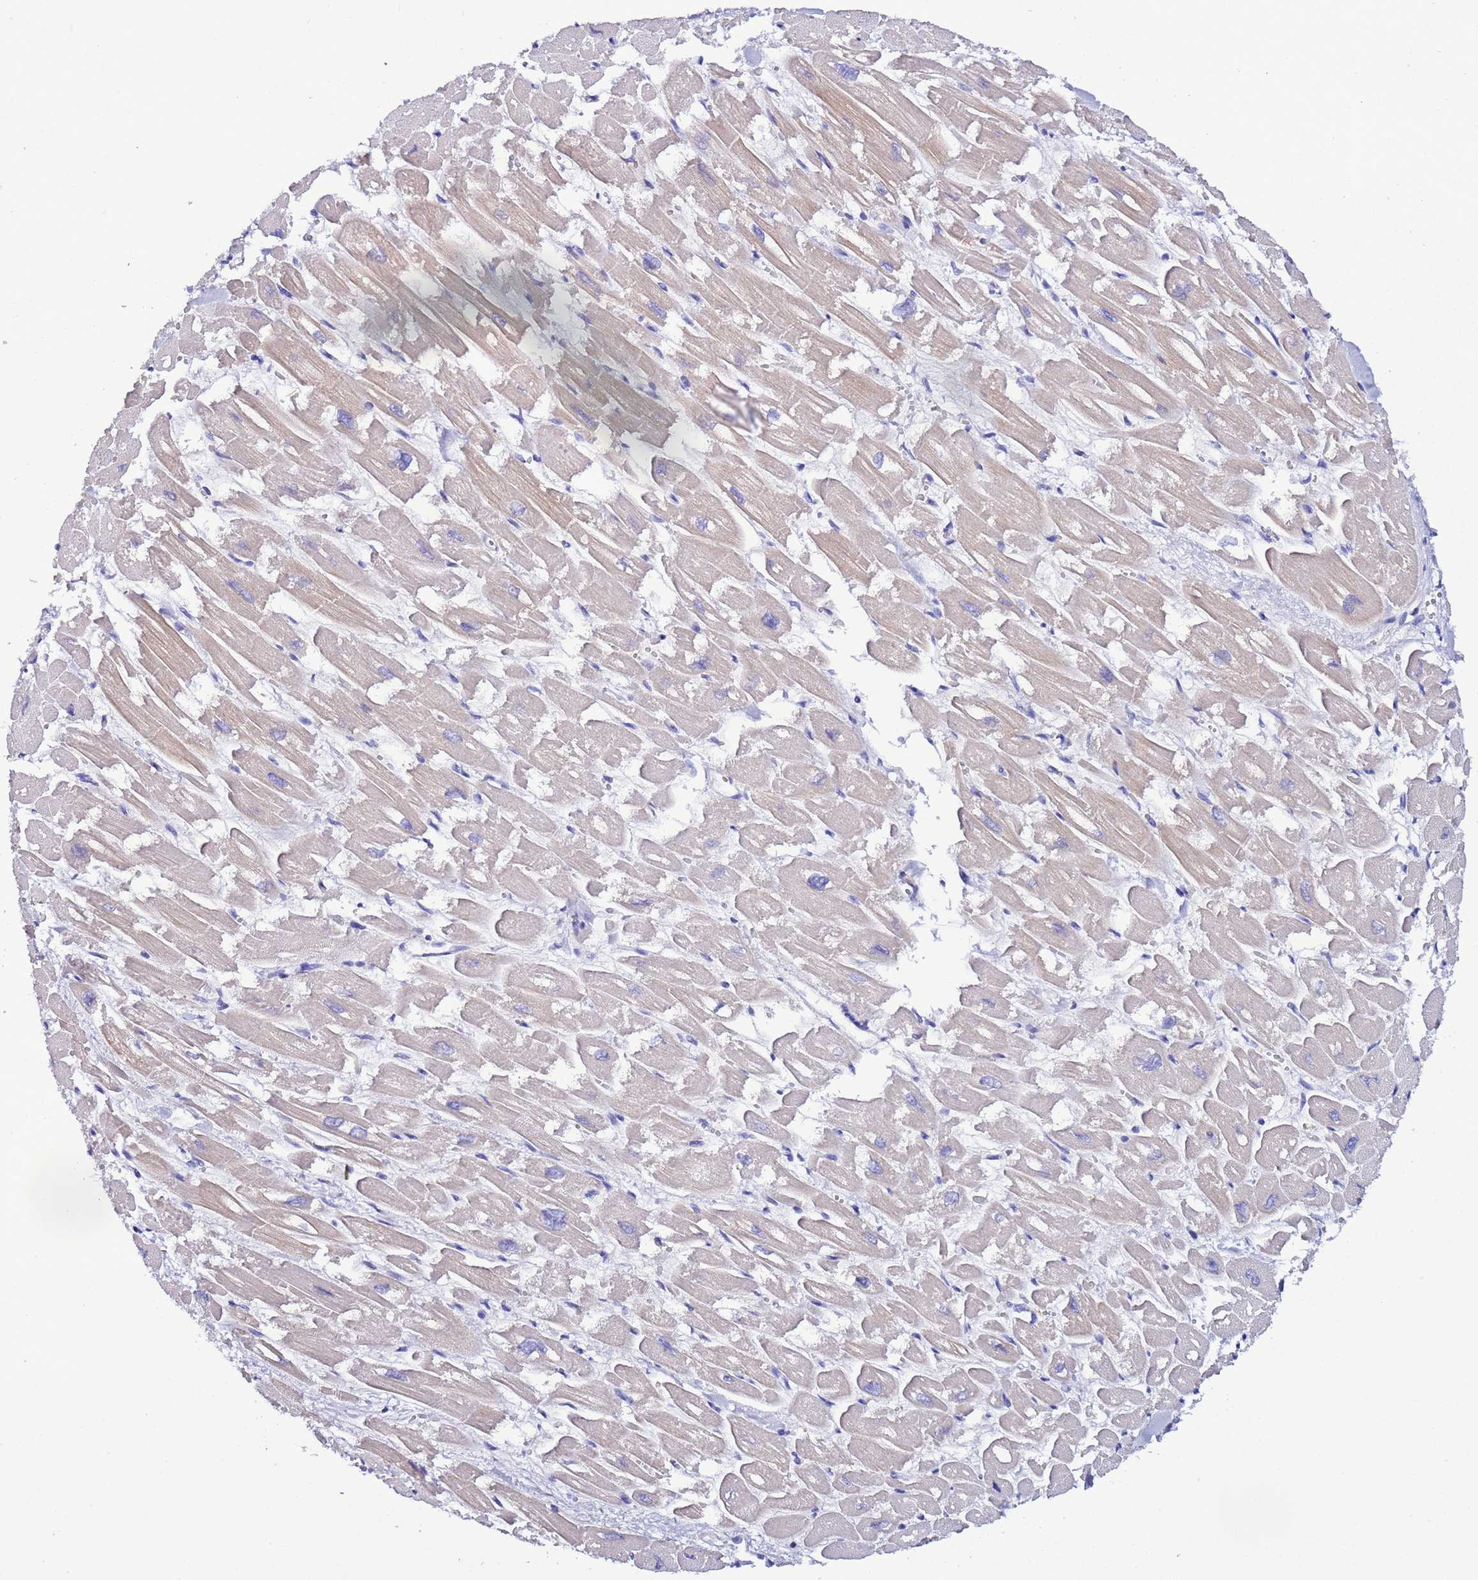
{"staining": {"intensity": "moderate", "quantity": "25%-75%", "location": "cytoplasmic/membranous"}, "tissue": "heart muscle", "cell_type": "Cardiomyocytes", "image_type": "normal", "snomed": [{"axis": "morphology", "description": "Normal tissue, NOS"}, {"axis": "topography", "description": "Heart"}], "caption": "A micrograph of heart muscle stained for a protein shows moderate cytoplasmic/membranous brown staining in cardiomyocytes. Ihc stains the protein of interest in brown and the nuclei are stained blue.", "gene": "AHI1", "patient": {"sex": "male", "age": 54}}